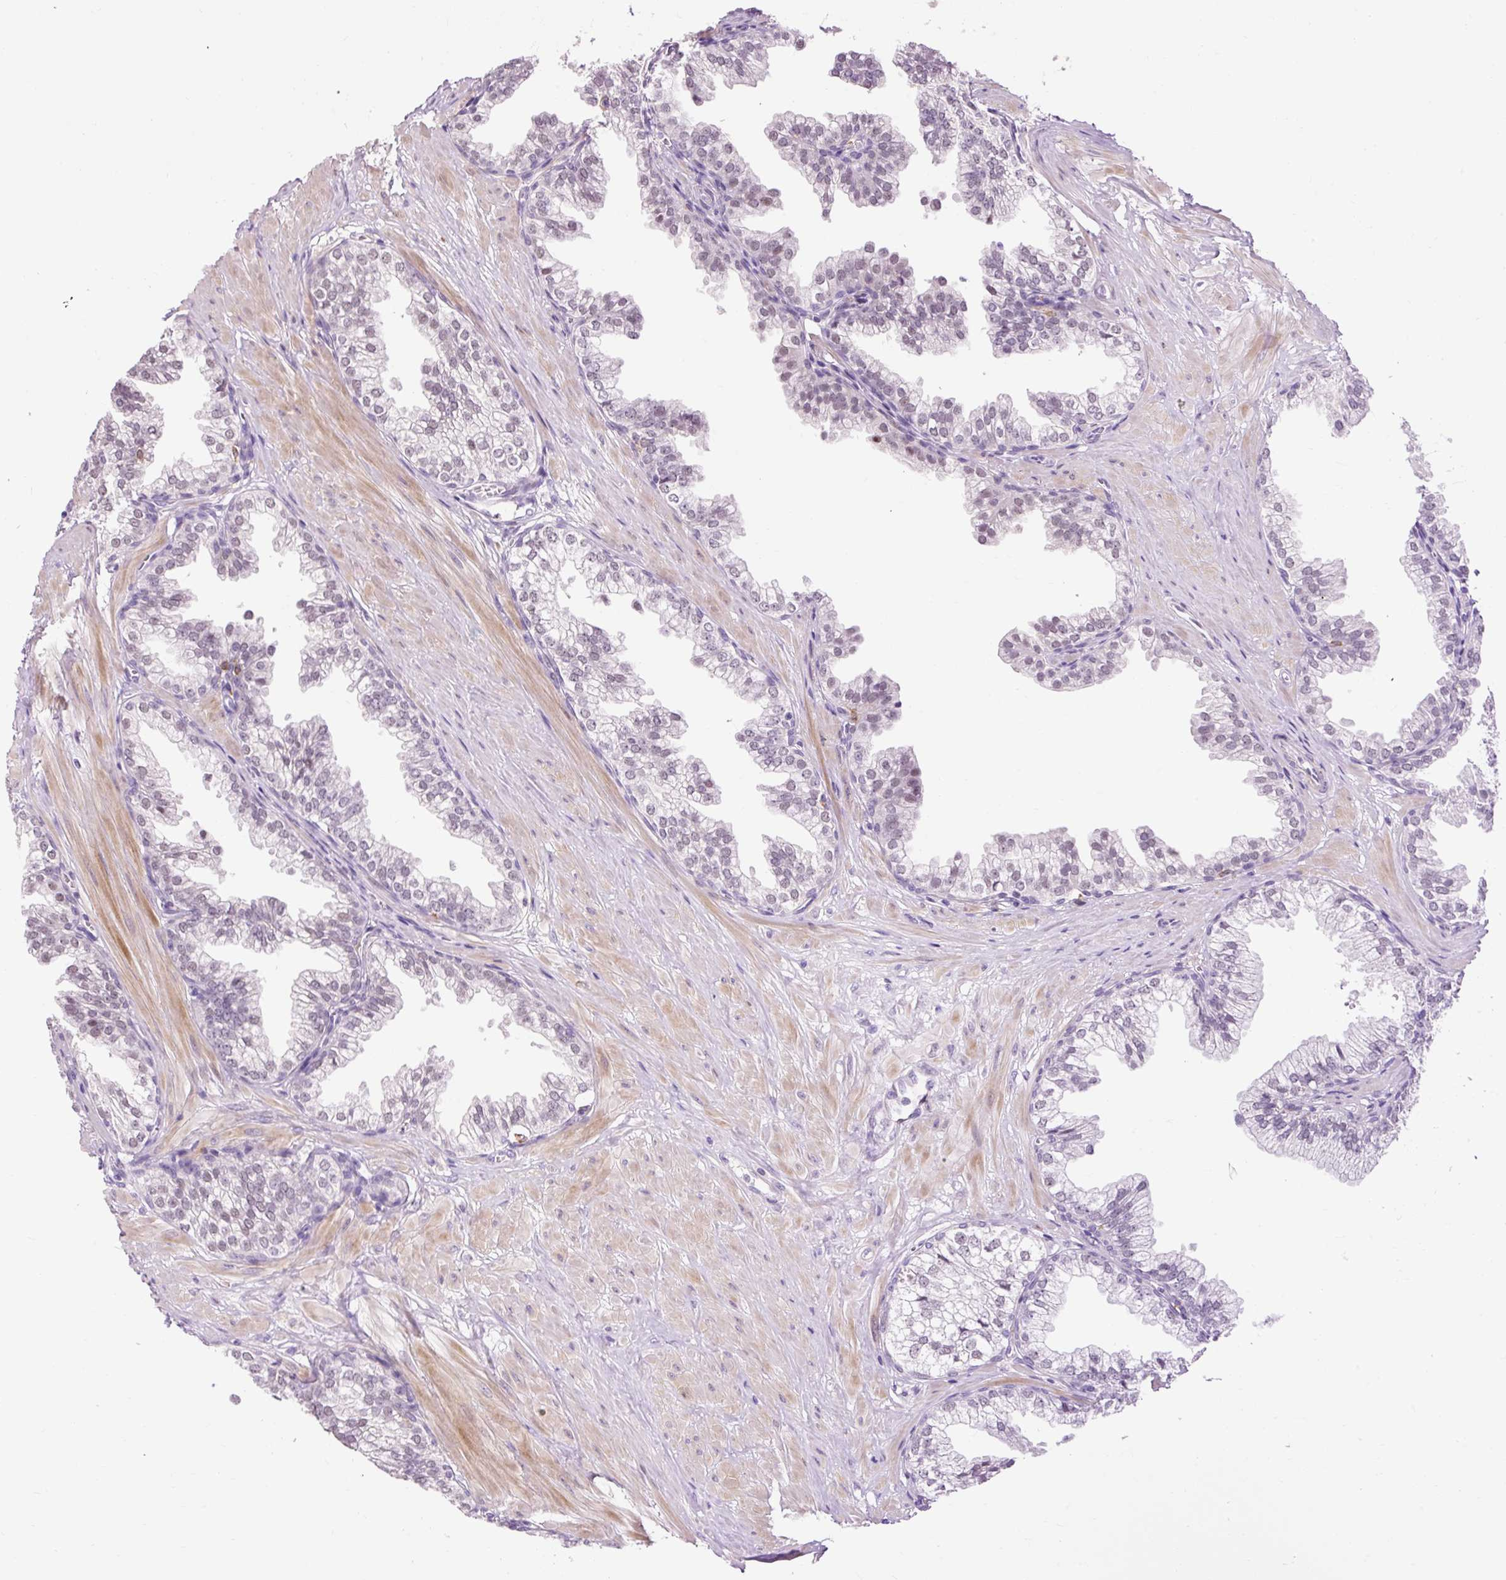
{"staining": {"intensity": "weak", "quantity": "<25%", "location": "nuclear"}, "tissue": "prostate", "cell_type": "Glandular cells", "image_type": "normal", "snomed": [{"axis": "morphology", "description": "Normal tissue, NOS"}, {"axis": "topography", "description": "Prostate"}, {"axis": "topography", "description": "Peripheral nerve tissue"}], "caption": "A high-resolution photomicrograph shows immunohistochemistry (IHC) staining of benign prostate, which shows no significant staining in glandular cells.", "gene": "LY86", "patient": {"sex": "male", "age": 55}}